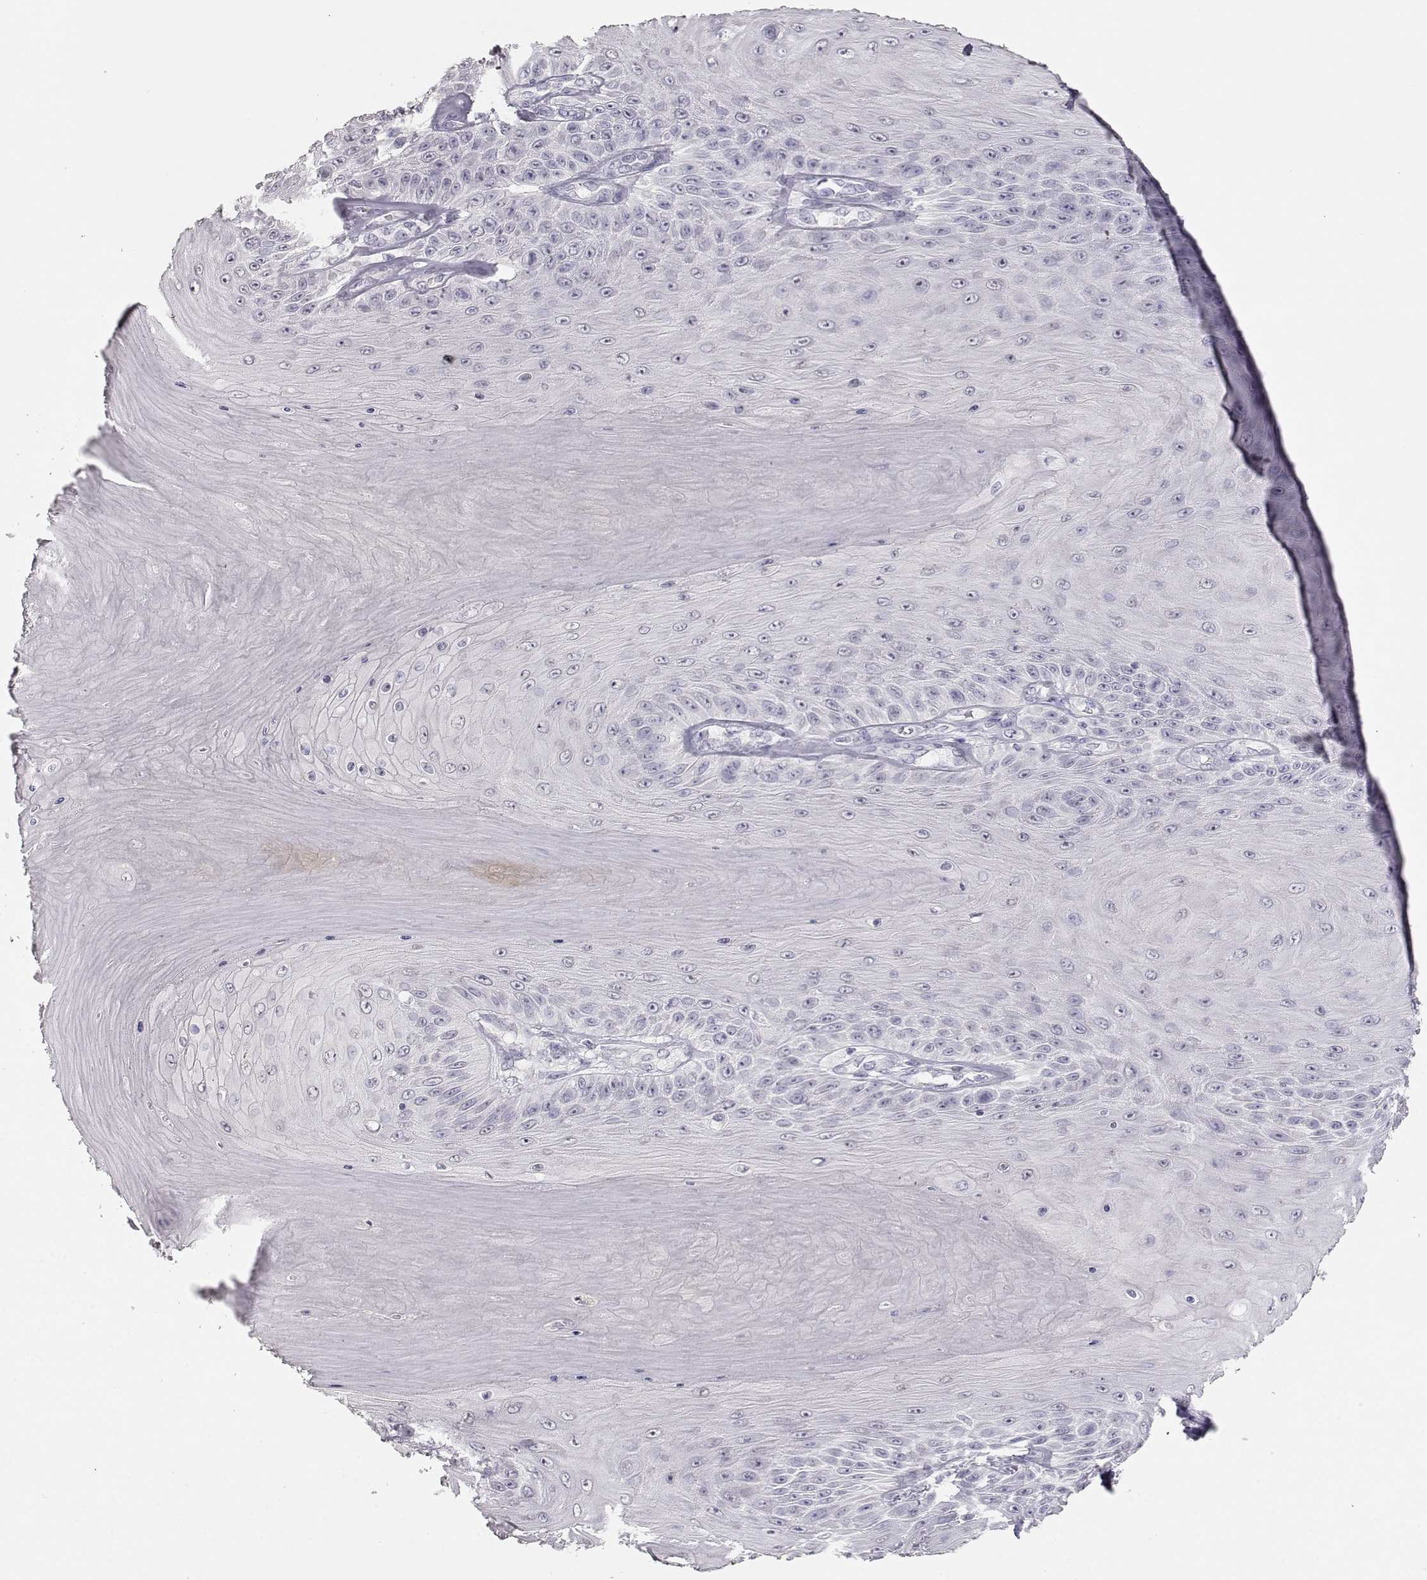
{"staining": {"intensity": "negative", "quantity": "none", "location": "none"}, "tissue": "skin cancer", "cell_type": "Tumor cells", "image_type": "cancer", "snomed": [{"axis": "morphology", "description": "Squamous cell carcinoma, NOS"}, {"axis": "topography", "description": "Skin"}], "caption": "This is an immunohistochemistry image of skin cancer. There is no staining in tumor cells.", "gene": "TKTL1", "patient": {"sex": "male", "age": 62}}